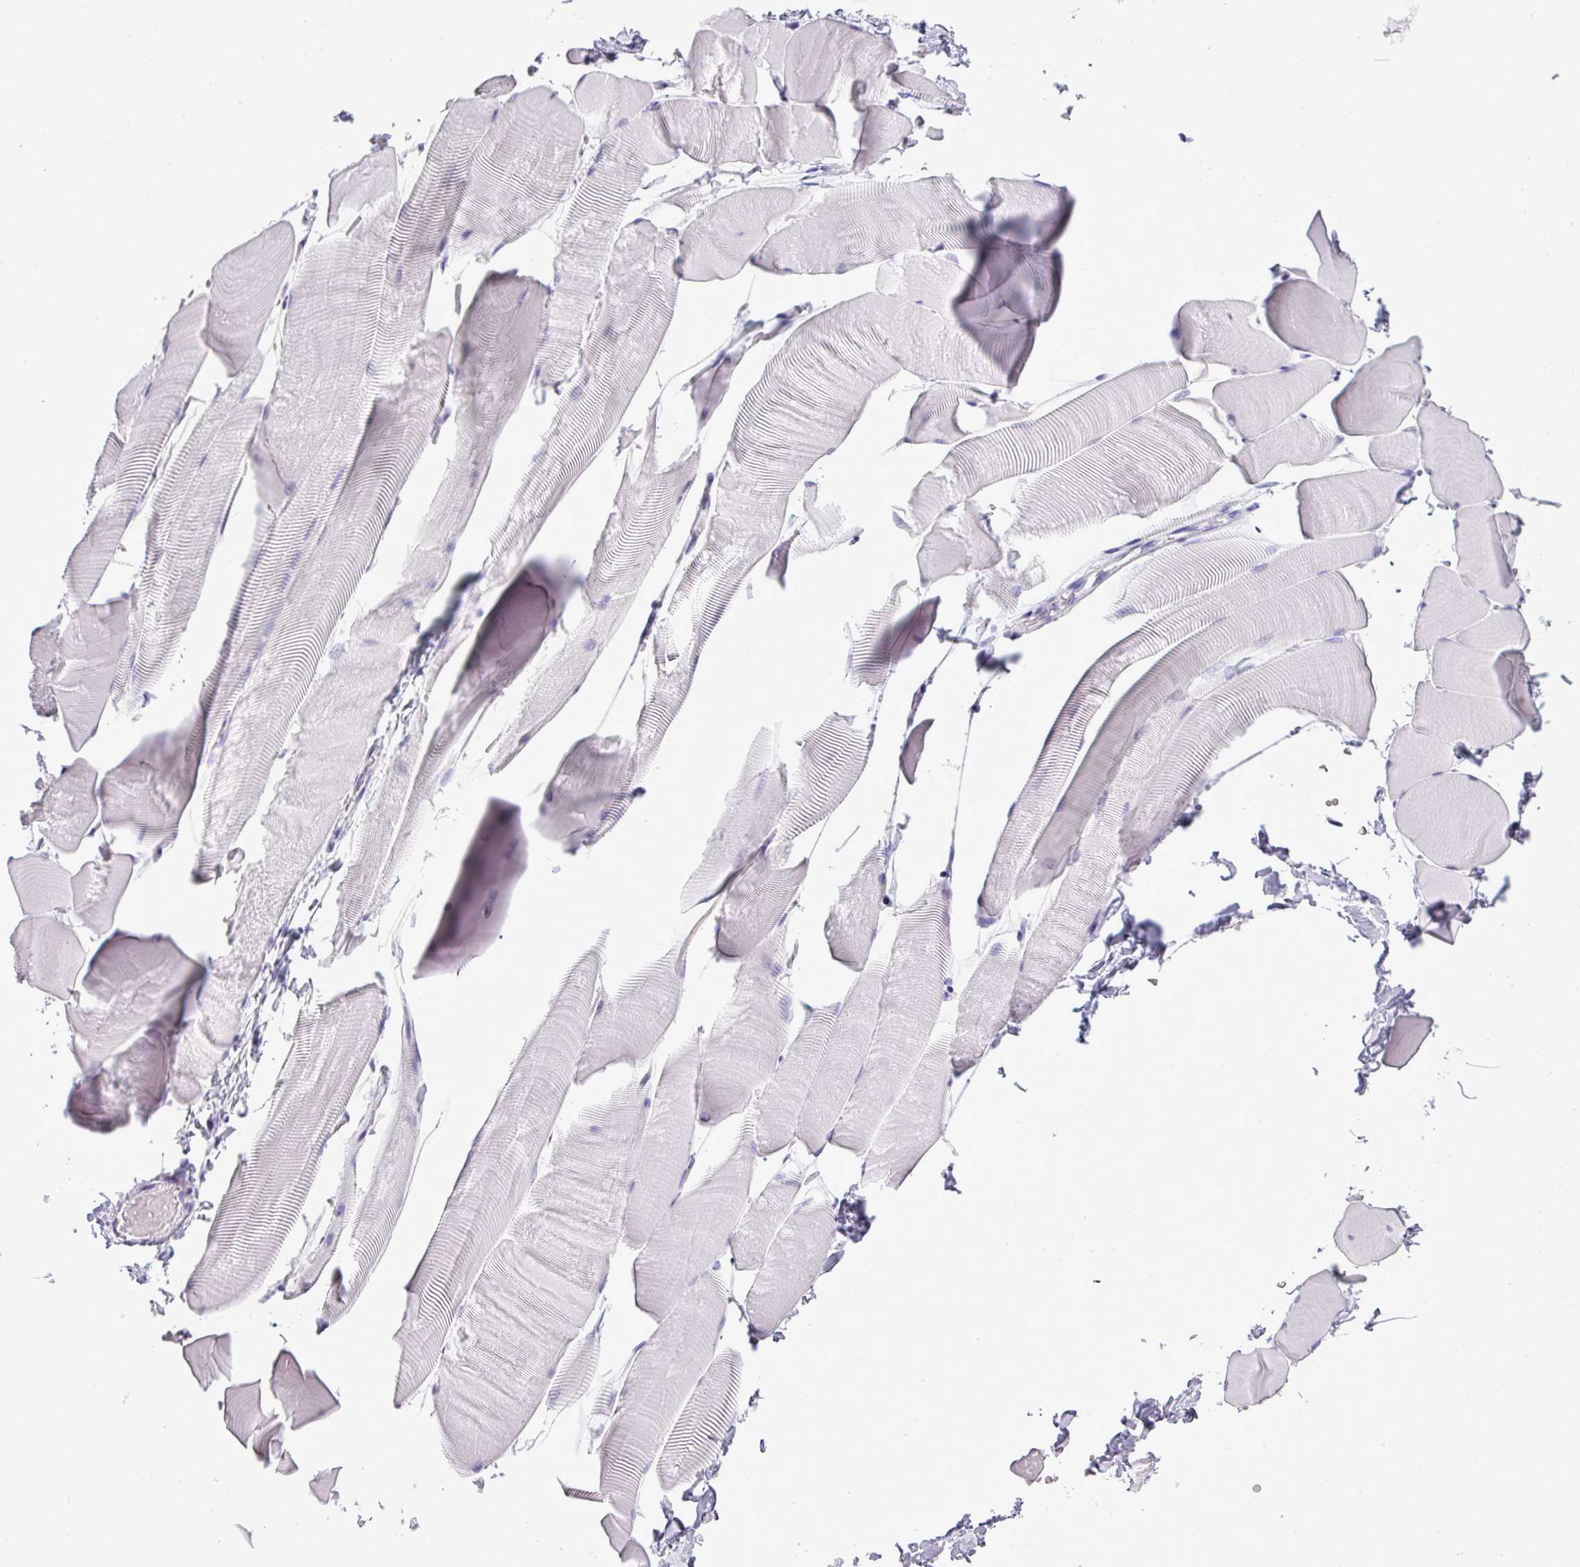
{"staining": {"intensity": "negative", "quantity": "none", "location": "none"}, "tissue": "skeletal muscle", "cell_type": "Myocytes", "image_type": "normal", "snomed": [{"axis": "morphology", "description": "Normal tissue, NOS"}, {"axis": "topography", "description": "Skeletal muscle"}], "caption": "The micrograph shows no staining of myocytes in normal skeletal muscle. (DAB (3,3'-diaminobenzidine) immunohistochemistry, high magnification).", "gene": "RBMXL2", "patient": {"sex": "male", "age": 25}}